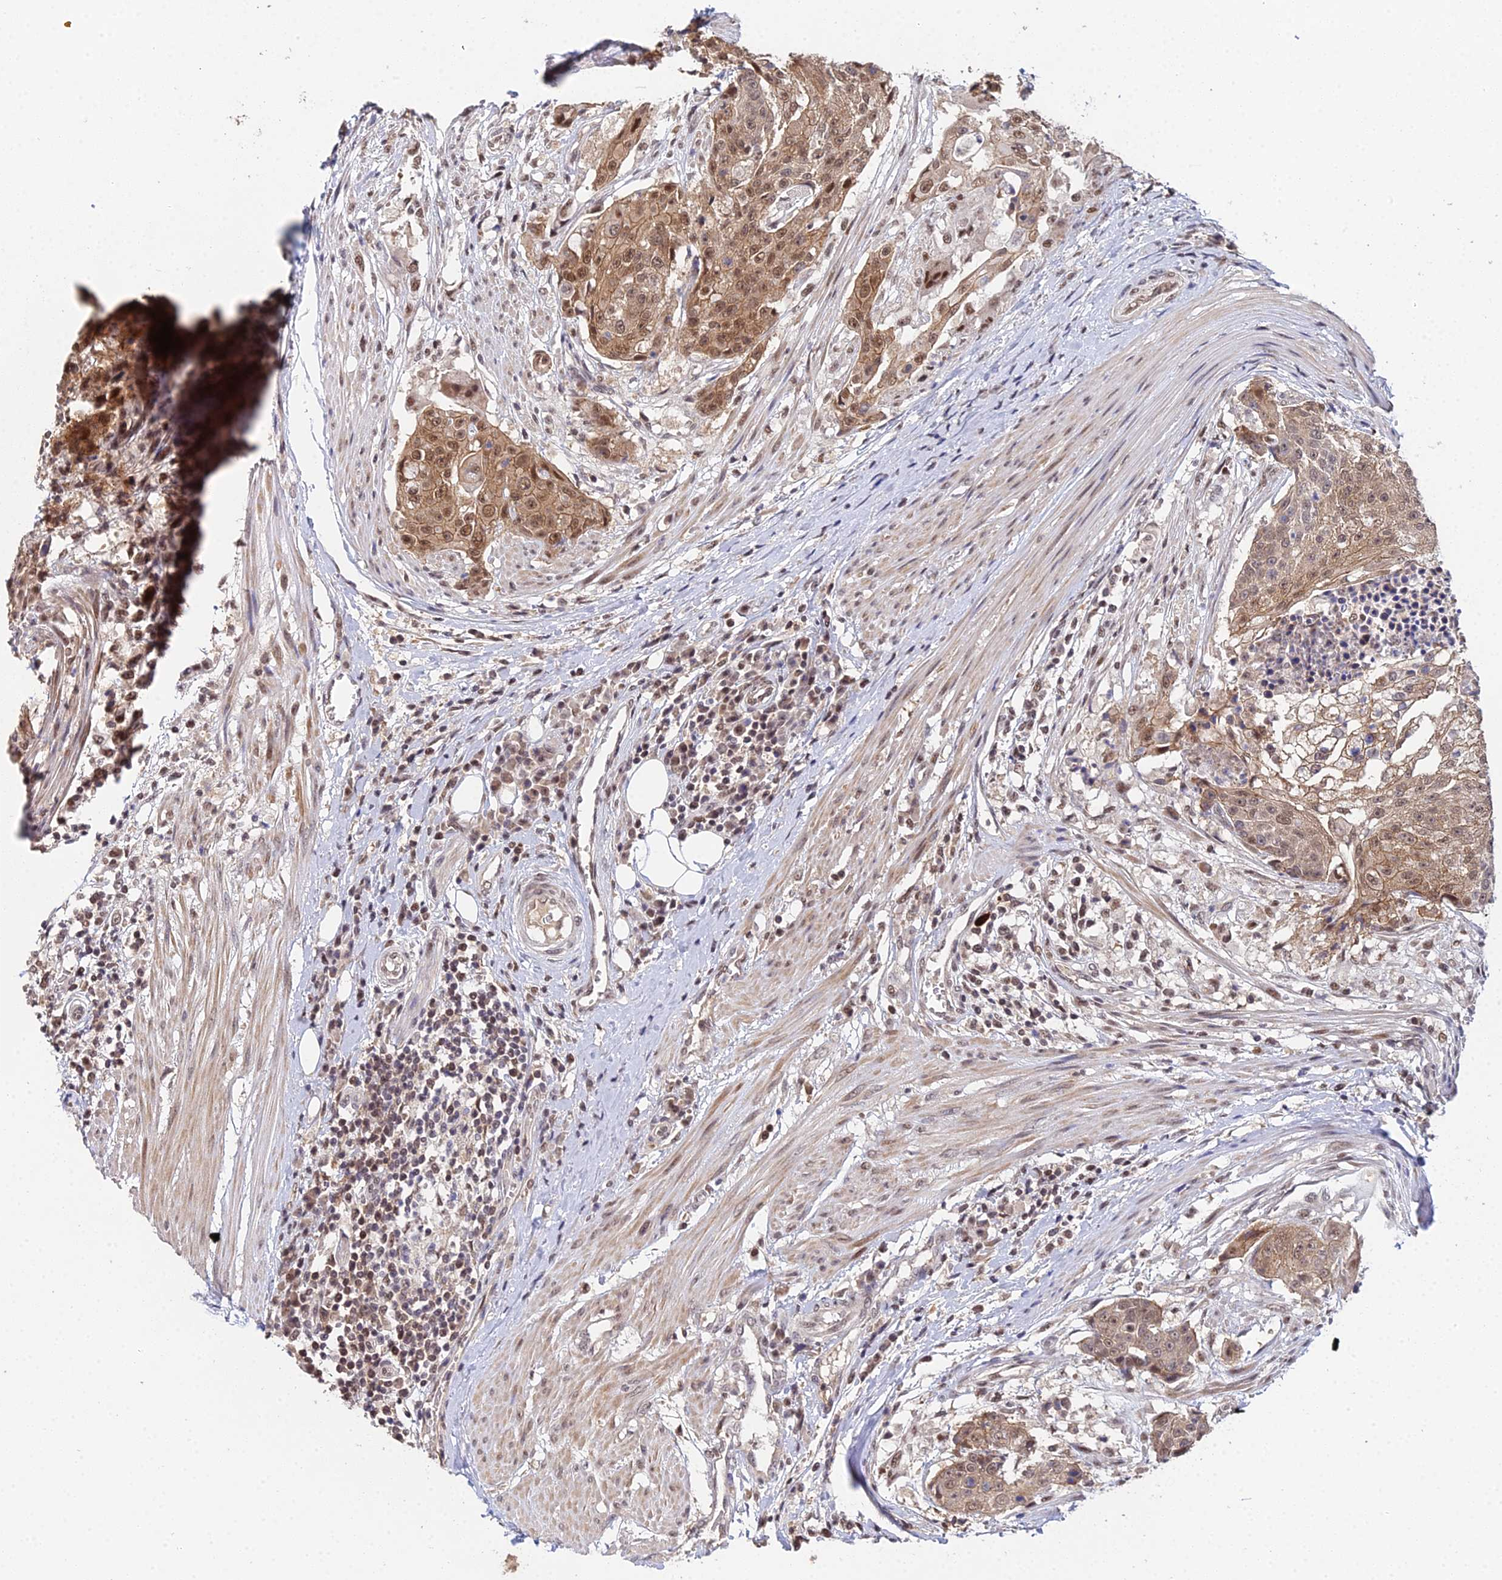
{"staining": {"intensity": "moderate", "quantity": ">75%", "location": "cytoplasmic/membranous,nuclear"}, "tissue": "urothelial cancer", "cell_type": "Tumor cells", "image_type": "cancer", "snomed": [{"axis": "morphology", "description": "Urothelial carcinoma, High grade"}, {"axis": "topography", "description": "Urinary bladder"}], "caption": "Brown immunohistochemical staining in urothelial carcinoma (high-grade) demonstrates moderate cytoplasmic/membranous and nuclear staining in about >75% of tumor cells. The protein is stained brown, and the nuclei are stained in blue (DAB (3,3'-diaminobenzidine) IHC with brightfield microscopy, high magnification).", "gene": "ERCC5", "patient": {"sex": "female", "age": 63}}